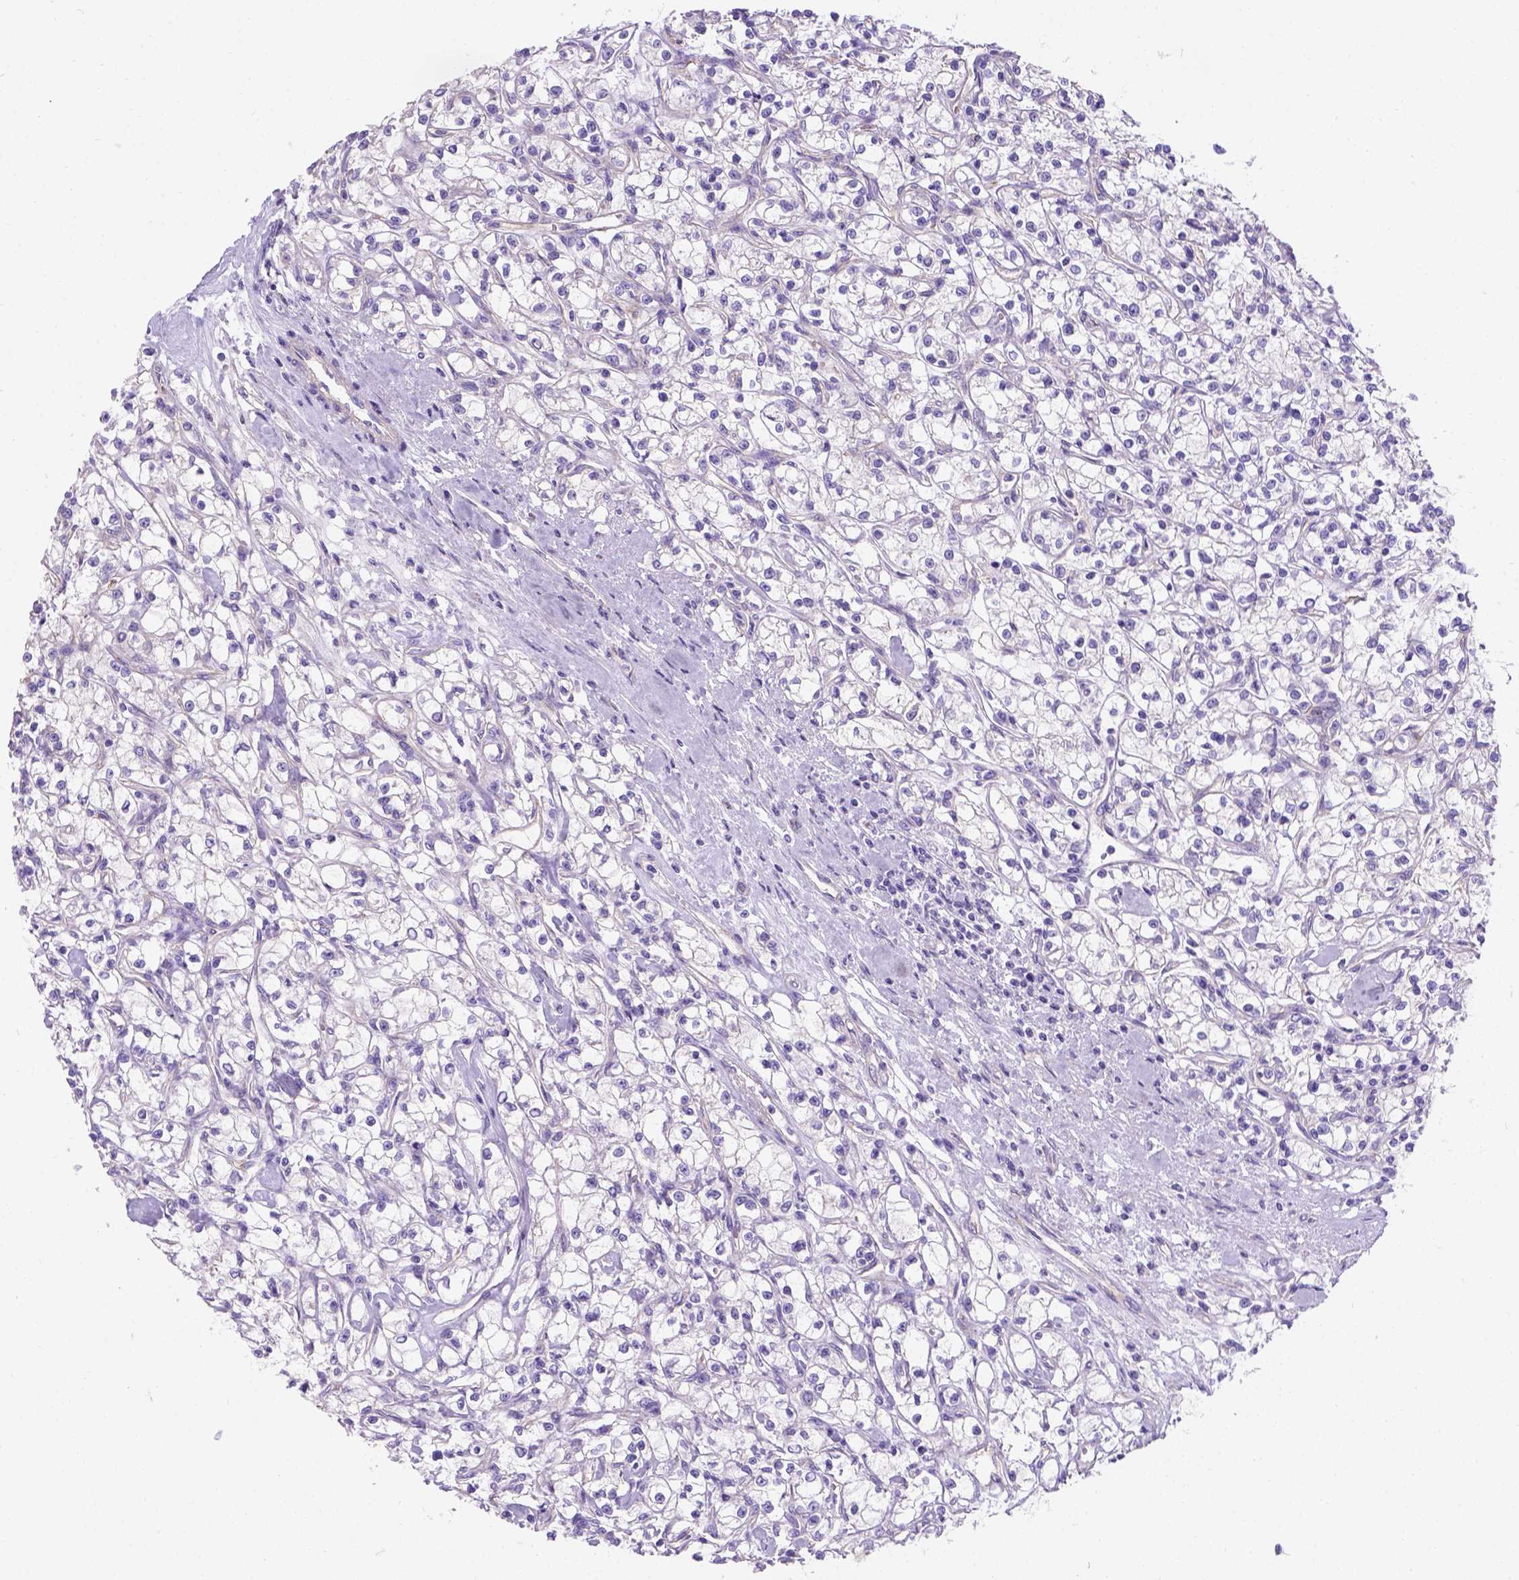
{"staining": {"intensity": "negative", "quantity": "none", "location": "none"}, "tissue": "renal cancer", "cell_type": "Tumor cells", "image_type": "cancer", "snomed": [{"axis": "morphology", "description": "Adenocarcinoma, NOS"}, {"axis": "topography", "description": "Kidney"}], "caption": "DAB immunohistochemical staining of human renal cancer exhibits no significant positivity in tumor cells.", "gene": "PHF7", "patient": {"sex": "female", "age": 59}}